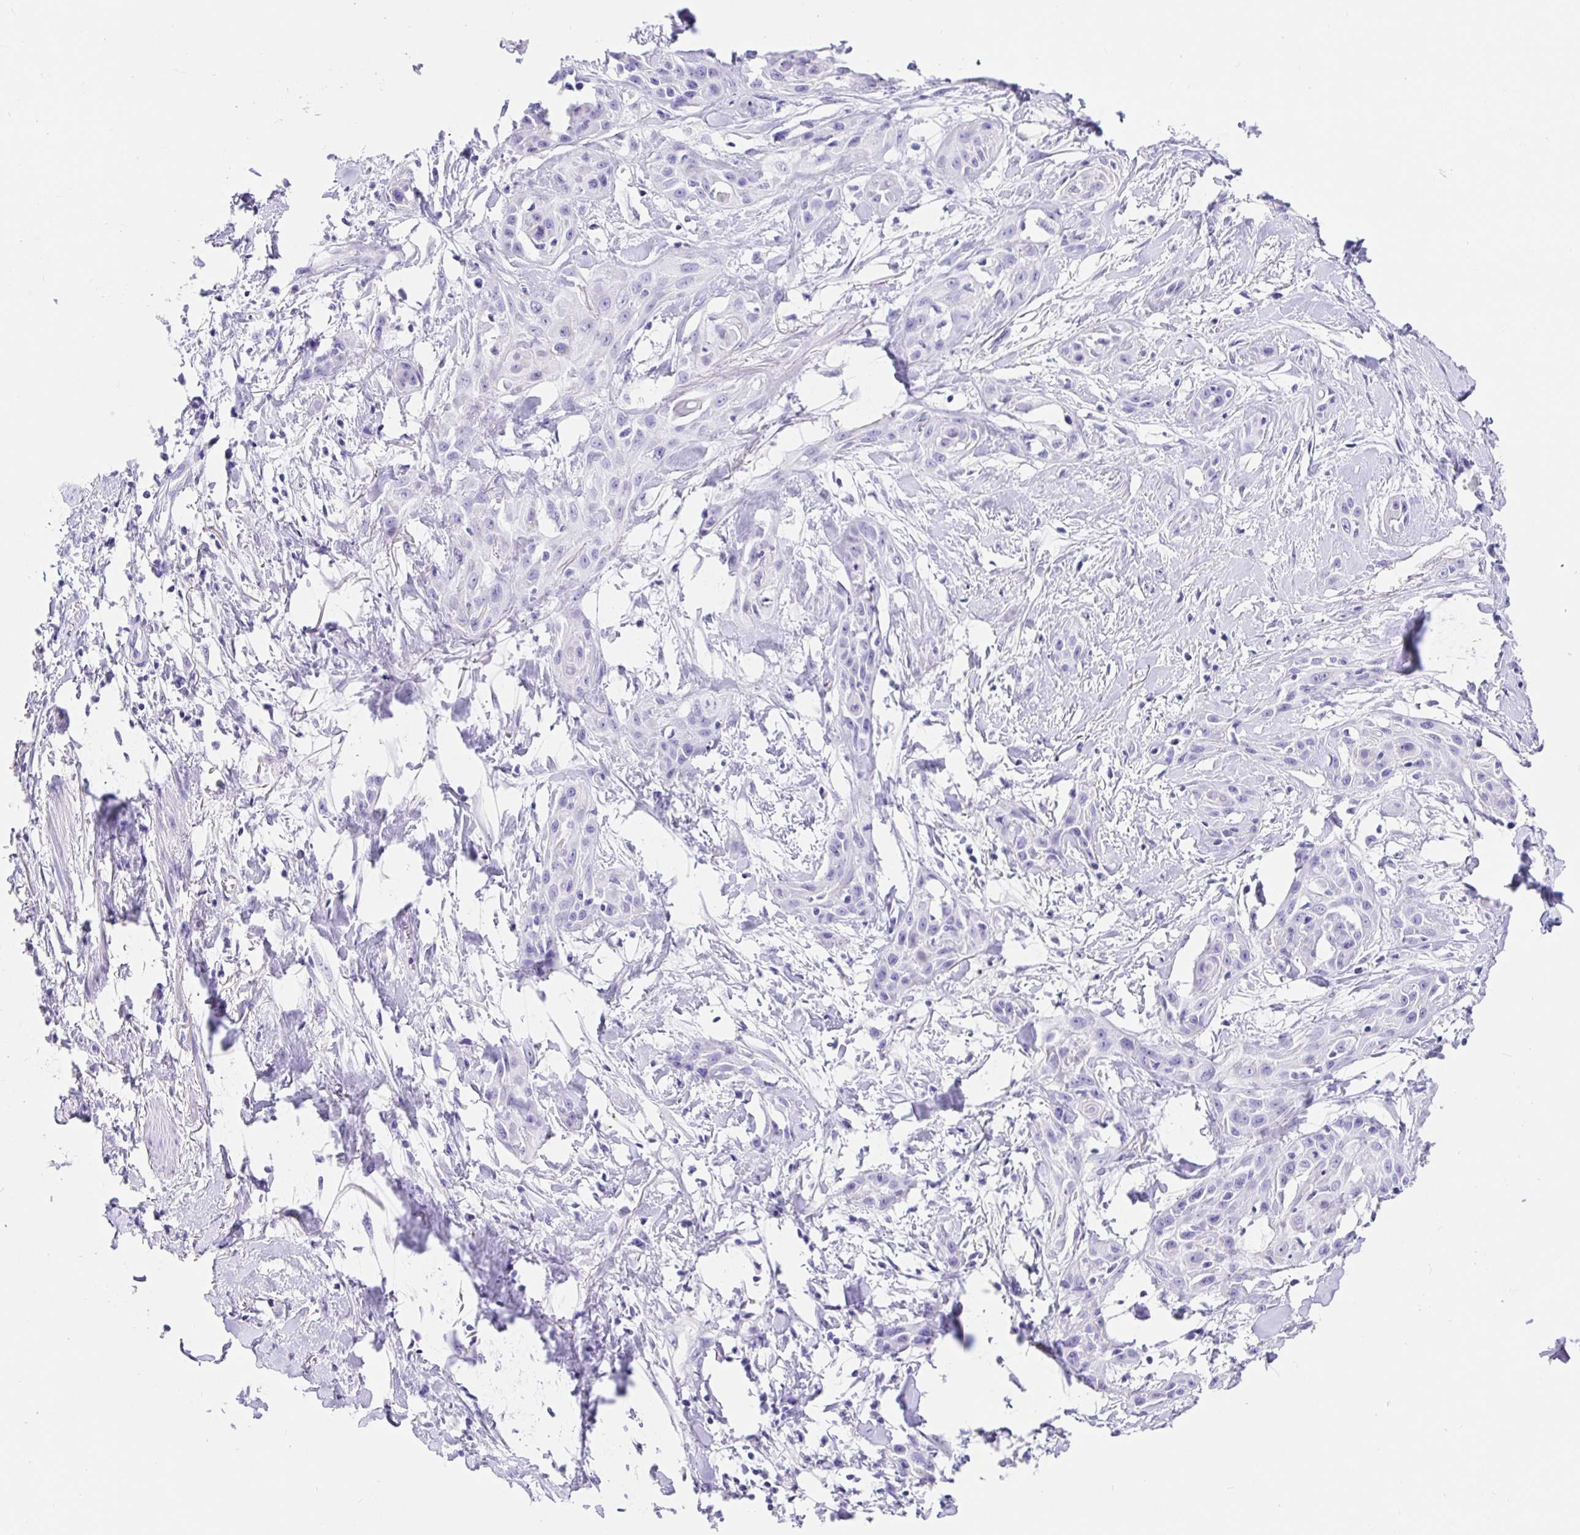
{"staining": {"intensity": "negative", "quantity": "none", "location": "none"}, "tissue": "skin cancer", "cell_type": "Tumor cells", "image_type": "cancer", "snomed": [{"axis": "morphology", "description": "Squamous cell carcinoma, NOS"}, {"axis": "topography", "description": "Skin"}, {"axis": "topography", "description": "Anal"}], "caption": "IHC of skin cancer (squamous cell carcinoma) shows no staining in tumor cells.", "gene": "PRAMEF19", "patient": {"sex": "male", "age": 64}}